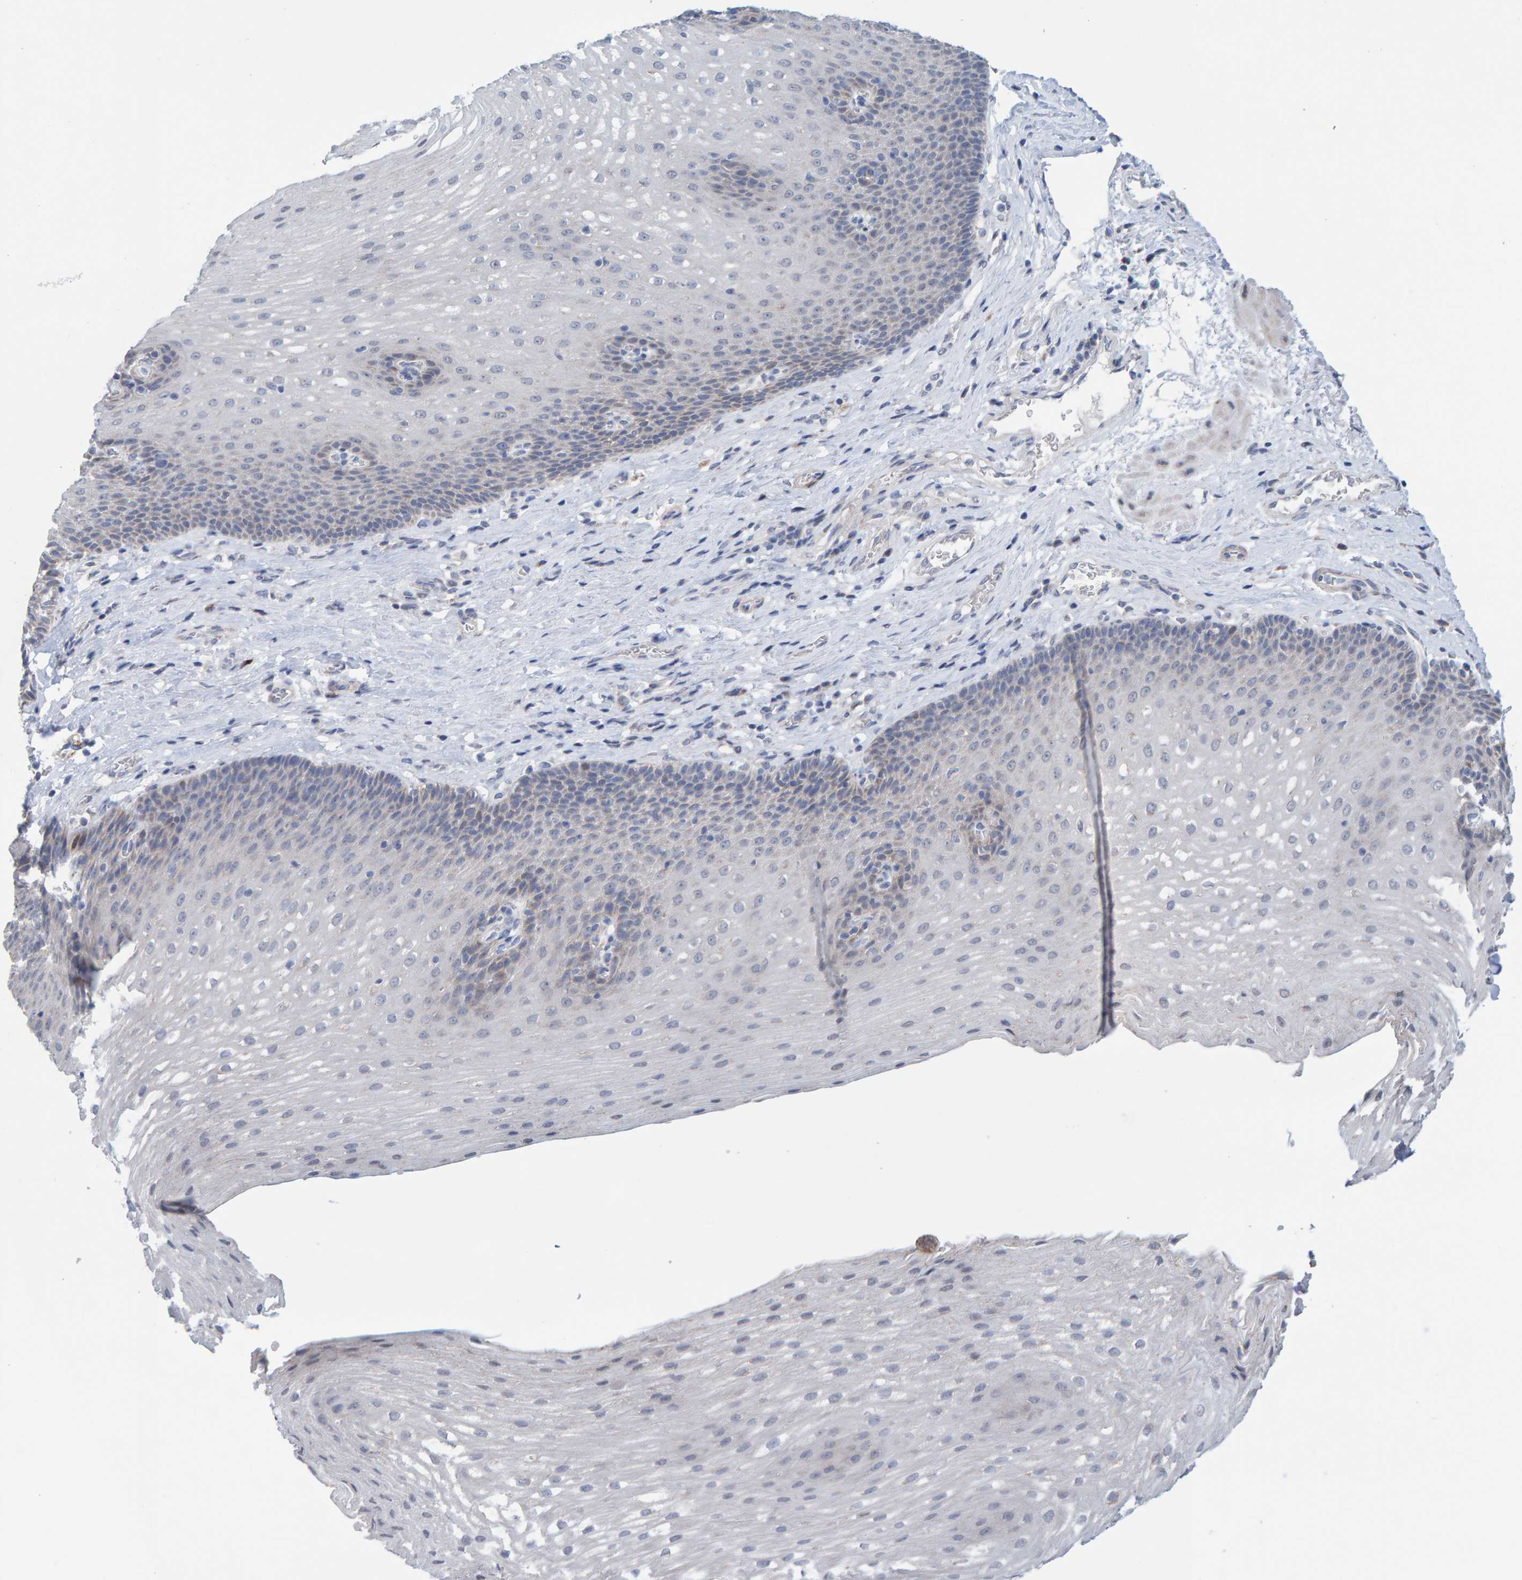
{"staining": {"intensity": "moderate", "quantity": "<25%", "location": "cytoplasmic/membranous"}, "tissue": "esophagus", "cell_type": "Squamous epithelial cells", "image_type": "normal", "snomed": [{"axis": "morphology", "description": "Normal tissue, NOS"}, {"axis": "topography", "description": "Esophagus"}], "caption": "Immunohistochemical staining of benign human esophagus reveals low levels of moderate cytoplasmic/membranous expression in approximately <25% of squamous epithelial cells.", "gene": "USP43", "patient": {"sex": "male", "age": 48}}